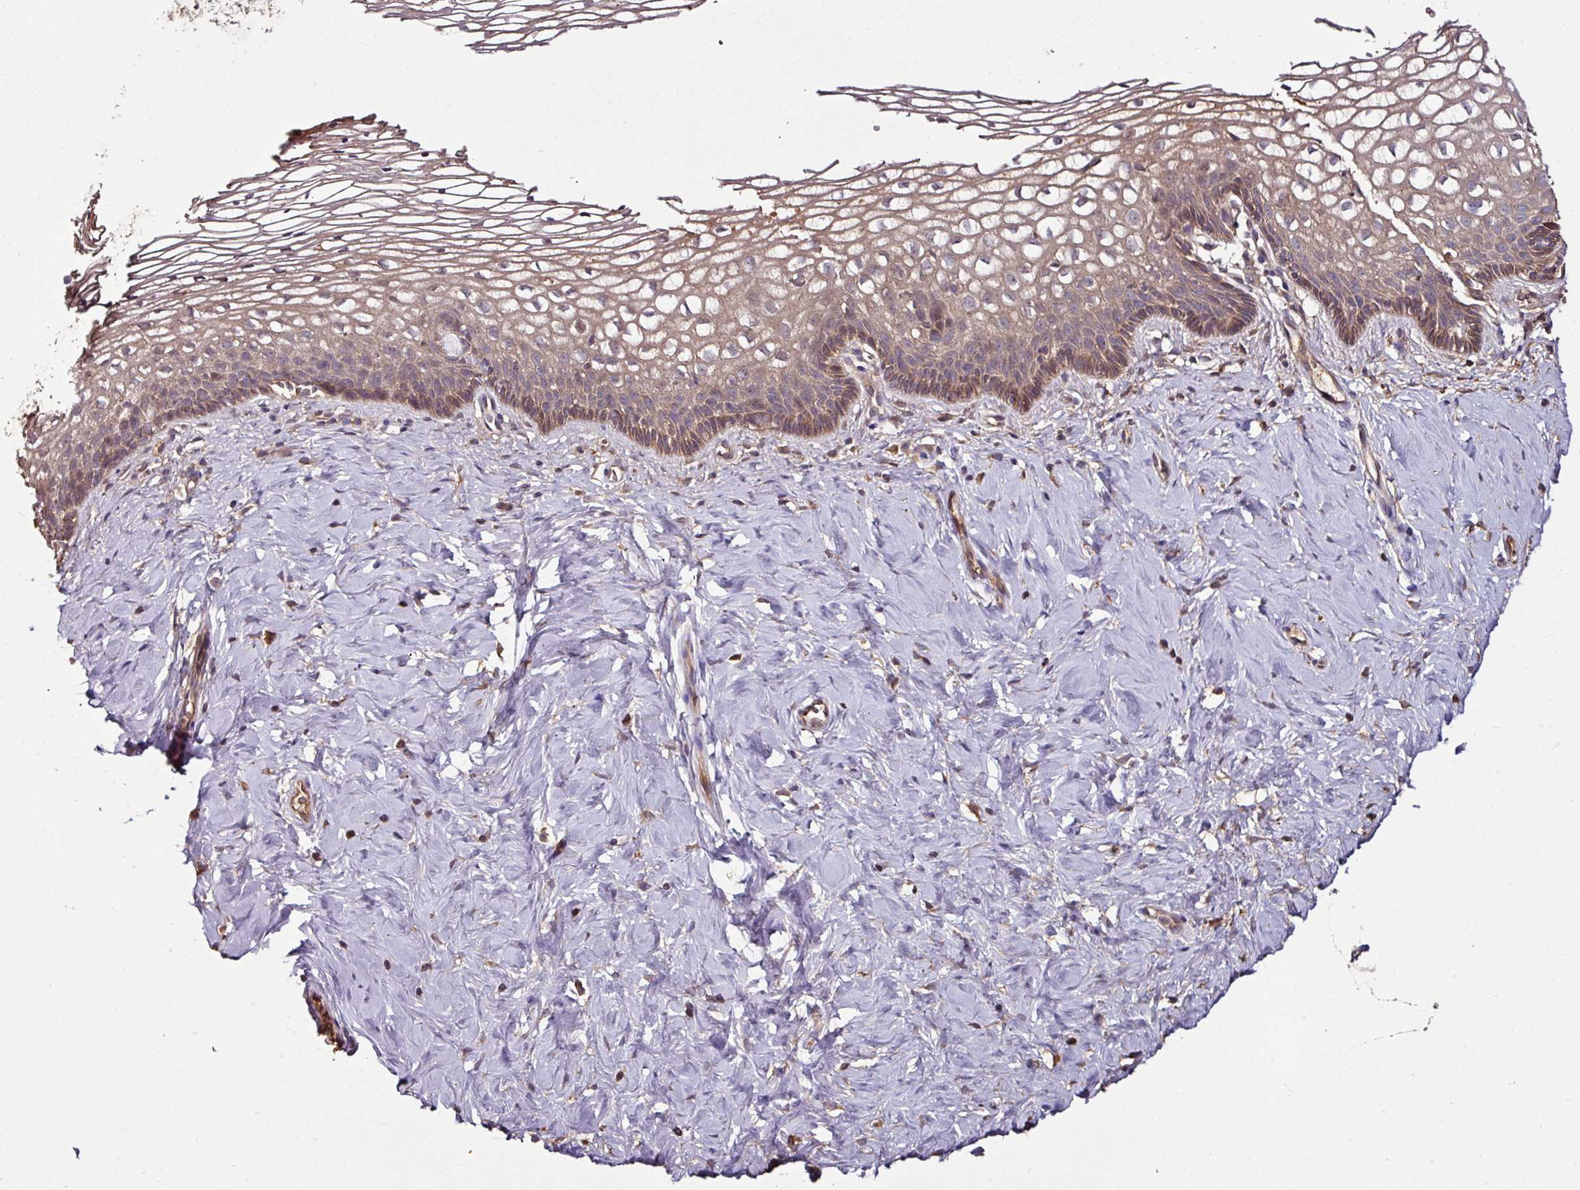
{"staining": {"intensity": "moderate", "quantity": ">75%", "location": "cytoplasmic/membranous"}, "tissue": "cervix", "cell_type": "Glandular cells", "image_type": "normal", "snomed": [{"axis": "morphology", "description": "Normal tissue, NOS"}, {"axis": "topography", "description": "Cervix"}], "caption": "IHC histopathology image of benign cervix: human cervix stained using immunohistochemistry shows medium levels of moderate protein expression localized specifically in the cytoplasmic/membranous of glandular cells, appearing as a cytoplasmic/membranous brown color.", "gene": "GNPDA1", "patient": {"sex": "female", "age": 36}}